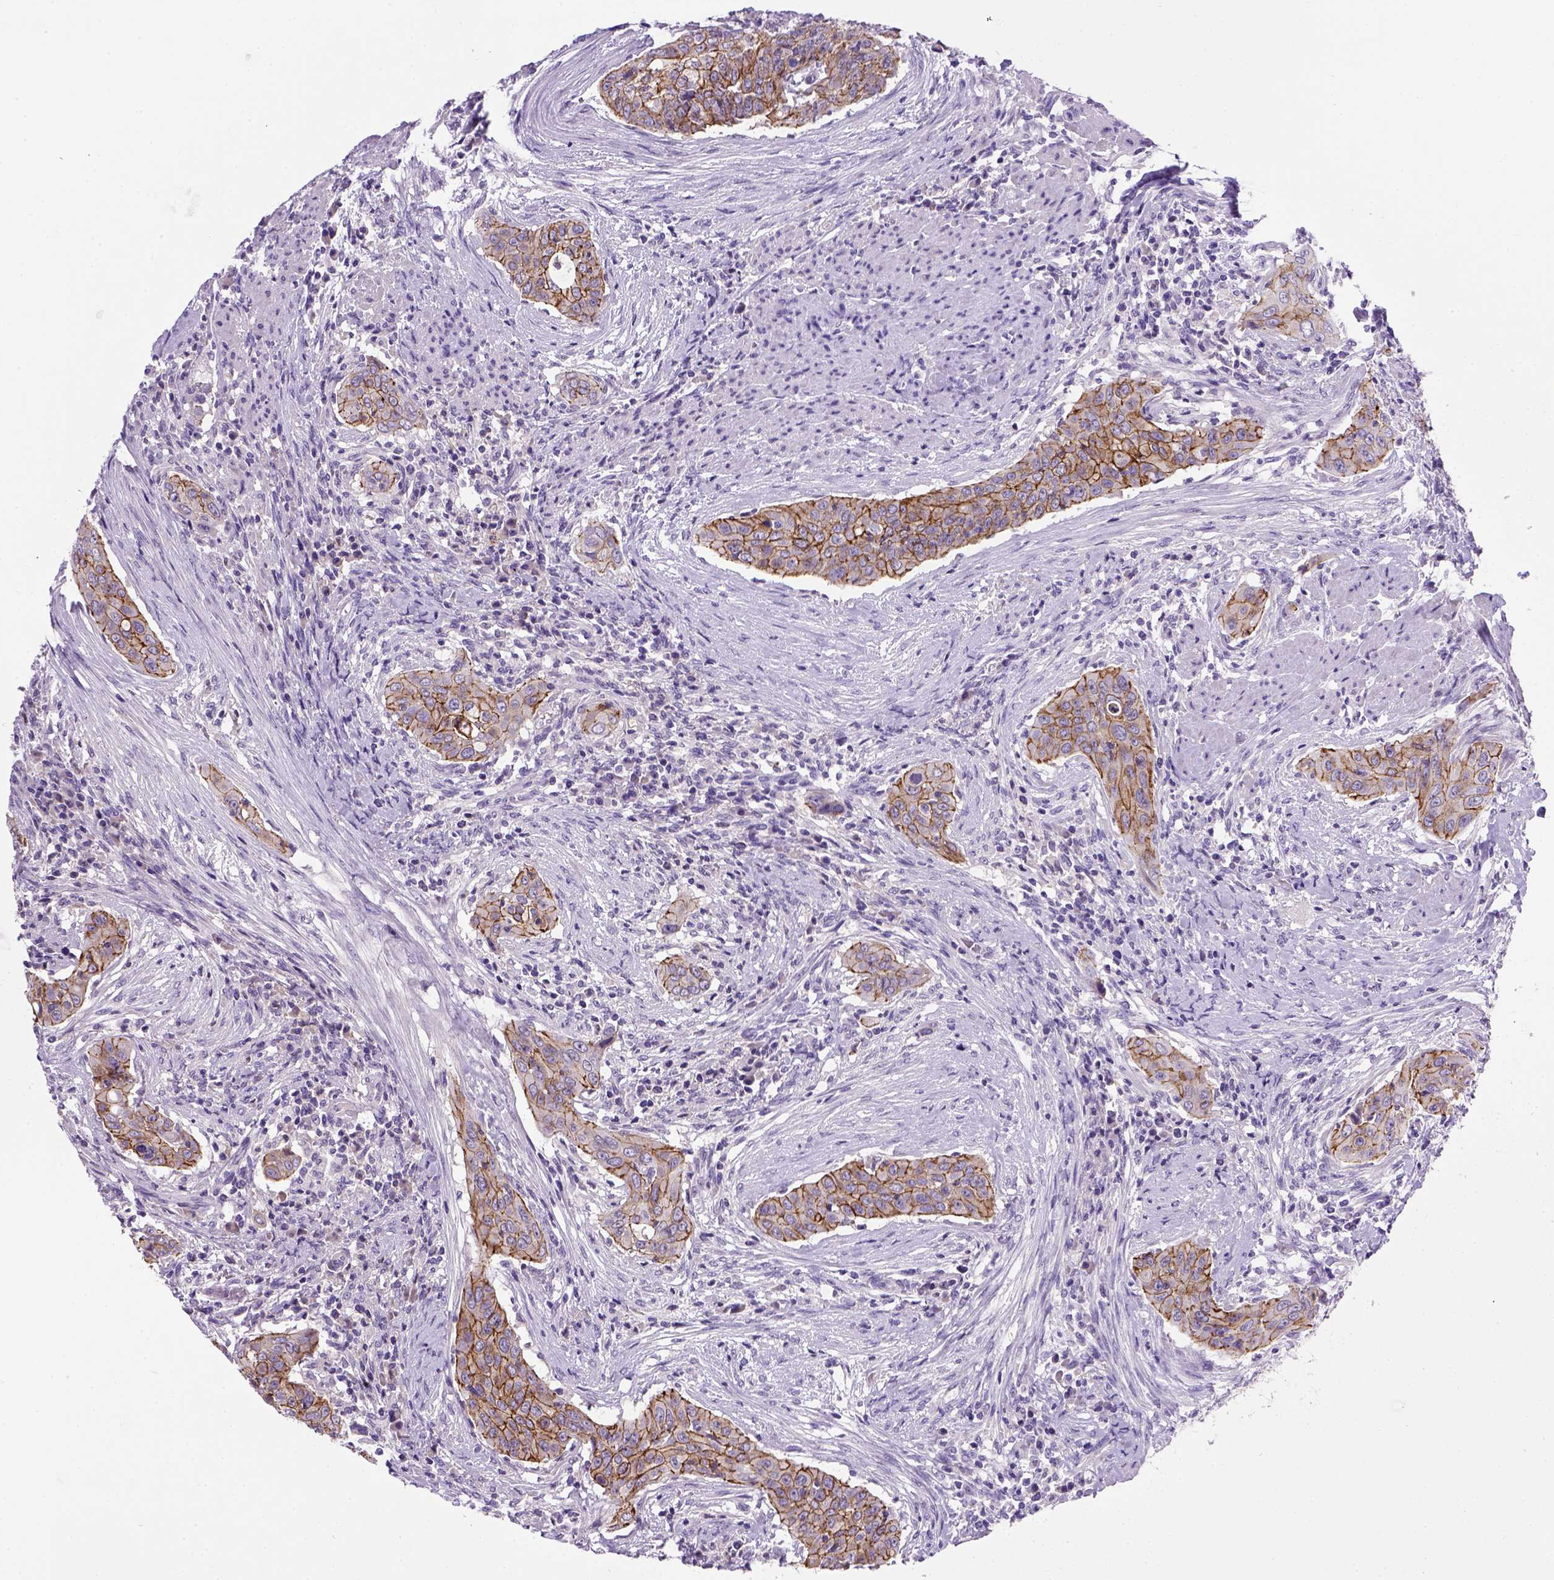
{"staining": {"intensity": "moderate", "quantity": ">75%", "location": "cytoplasmic/membranous"}, "tissue": "urothelial cancer", "cell_type": "Tumor cells", "image_type": "cancer", "snomed": [{"axis": "morphology", "description": "Urothelial carcinoma, High grade"}, {"axis": "topography", "description": "Urinary bladder"}], "caption": "Urothelial cancer stained with DAB immunohistochemistry (IHC) exhibits medium levels of moderate cytoplasmic/membranous staining in approximately >75% of tumor cells.", "gene": "CDH1", "patient": {"sex": "male", "age": 82}}